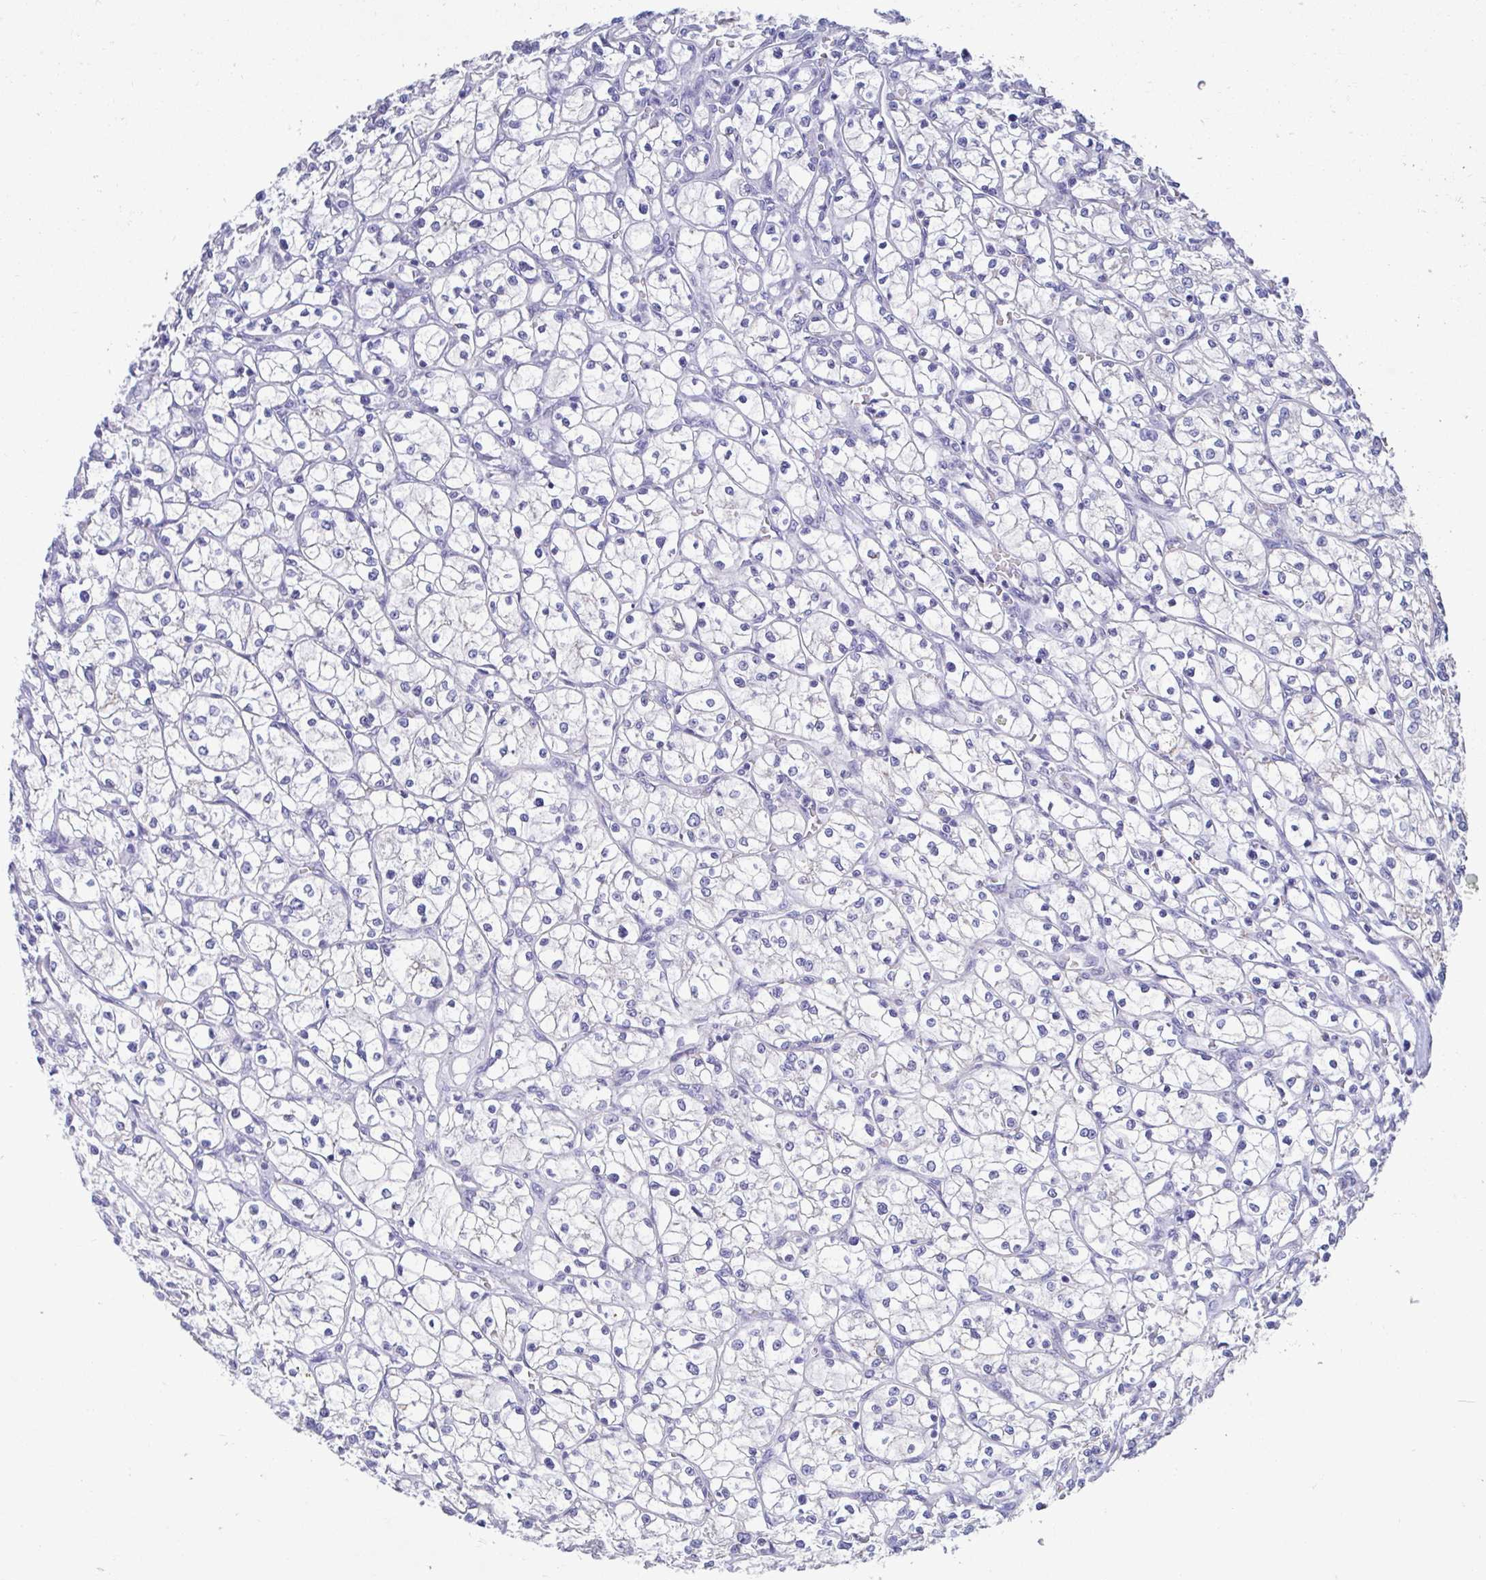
{"staining": {"intensity": "negative", "quantity": "none", "location": "none"}, "tissue": "renal cancer", "cell_type": "Tumor cells", "image_type": "cancer", "snomed": [{"axis": "morphology", "description": "Adenocarcinoma, NOS"}, {"axis": "topography", "description": "Kidney"}], "caption": "High power microscopy photomicrograph of an immunohistochemistry (IHC) micrograph of renal adenocarcinoma, revealing no significant expression in tumor cells.", "gene": "PERM1", "patient": {"sex": "female", "age": 64}}